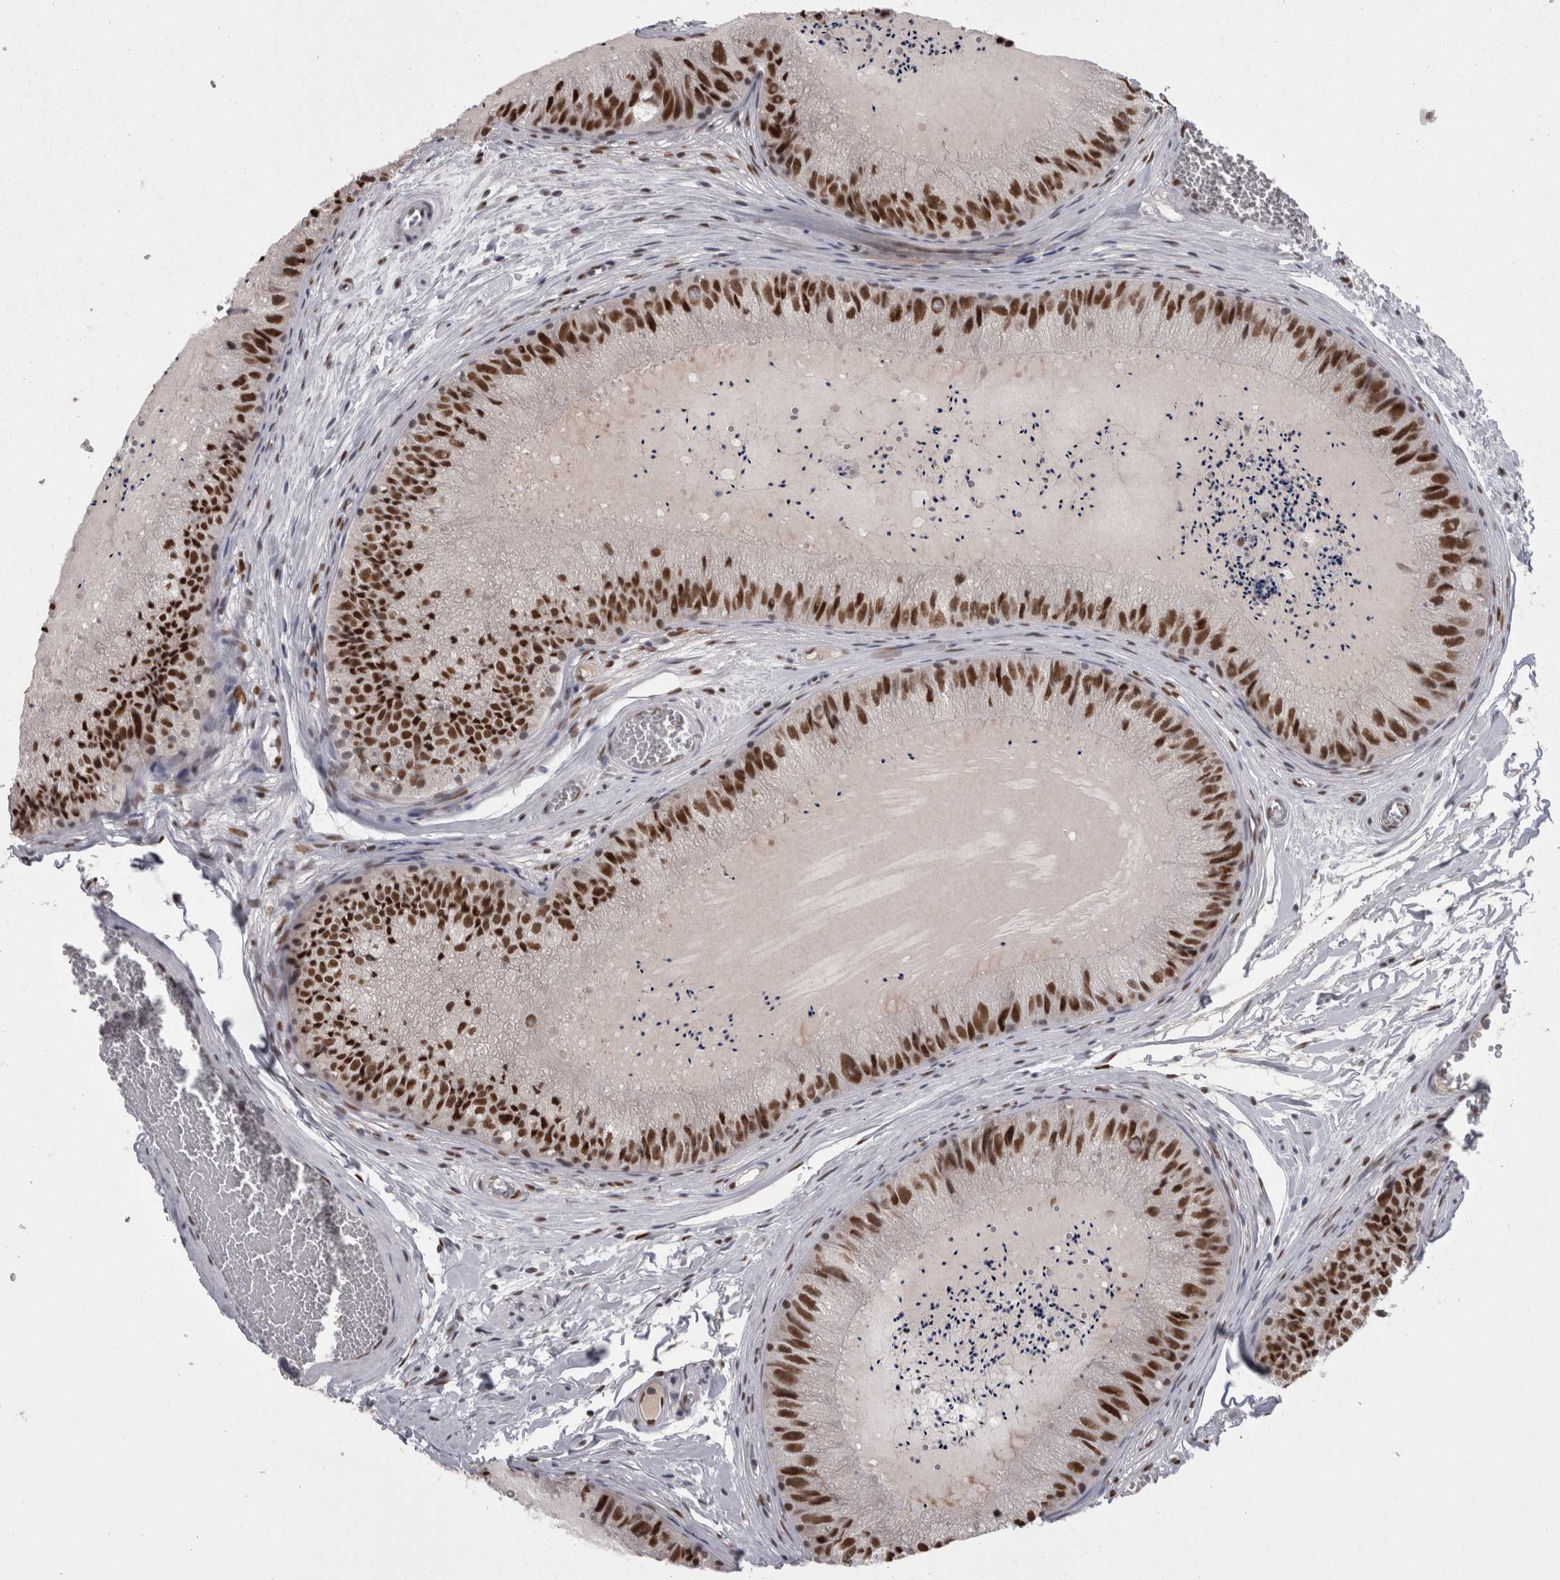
{"staining": {"intensity": "strong", "quantity": ">75%", "location": "nuclear"}, "tissue": "epididymis", "cell_type": "Glandular cells", "image_type": "normal", "snomed": [{"axis": "morphology", "description": "Normal tissue, NOS"}, {"axis": "topography", "description": "Epididymis"}], "caption": "About >75% of glandular cells in unremarkable human epididymis demonstrate strong nuclear protein positivity as visualized by brown immunohistochemical staining.", "gene": "C1orf54", "patient": {"sex": "male", "age": 31}}